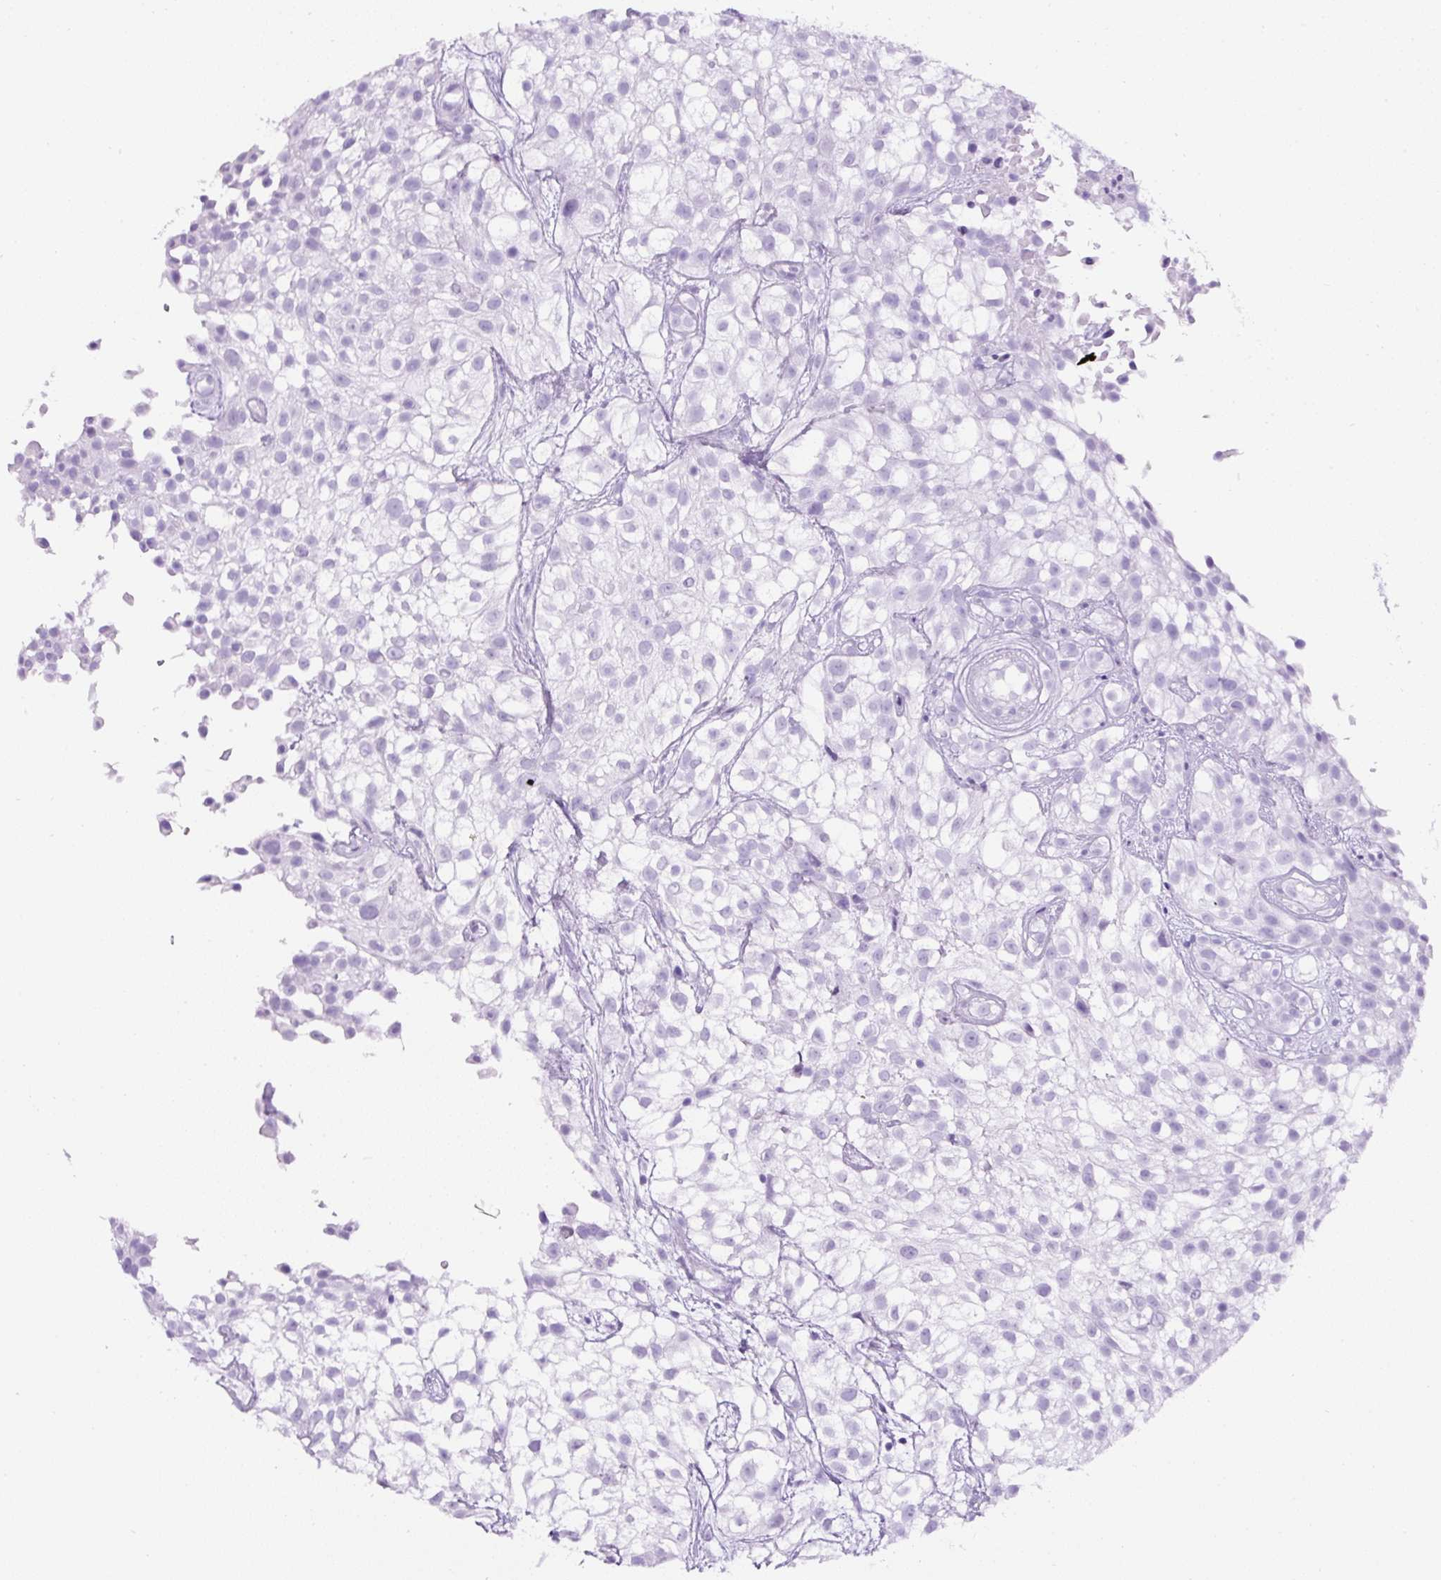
{"staining": {"intensity": "negative", "quantity": "none", "location": "none"}, "tissue": "urothelial cancer", "cell_type": "Tumor cells", "image_type": "cancer", "snomed": [{"axis": "morphology", "description": "Urothelial carcinoma, High grade"}, {"axis": "topography", "description": "Urinary bladder"}], "caption": "An immunohistochemistry (IHC) micrograph of urothelial cancer is shown. There is no staining in tumor cells of urothelial cancer. (Immunohistochemistry, brightfield microscopy, high magnification).", "gene": "TMEM200B", "patient": {"sex": "male", "age": 56}}